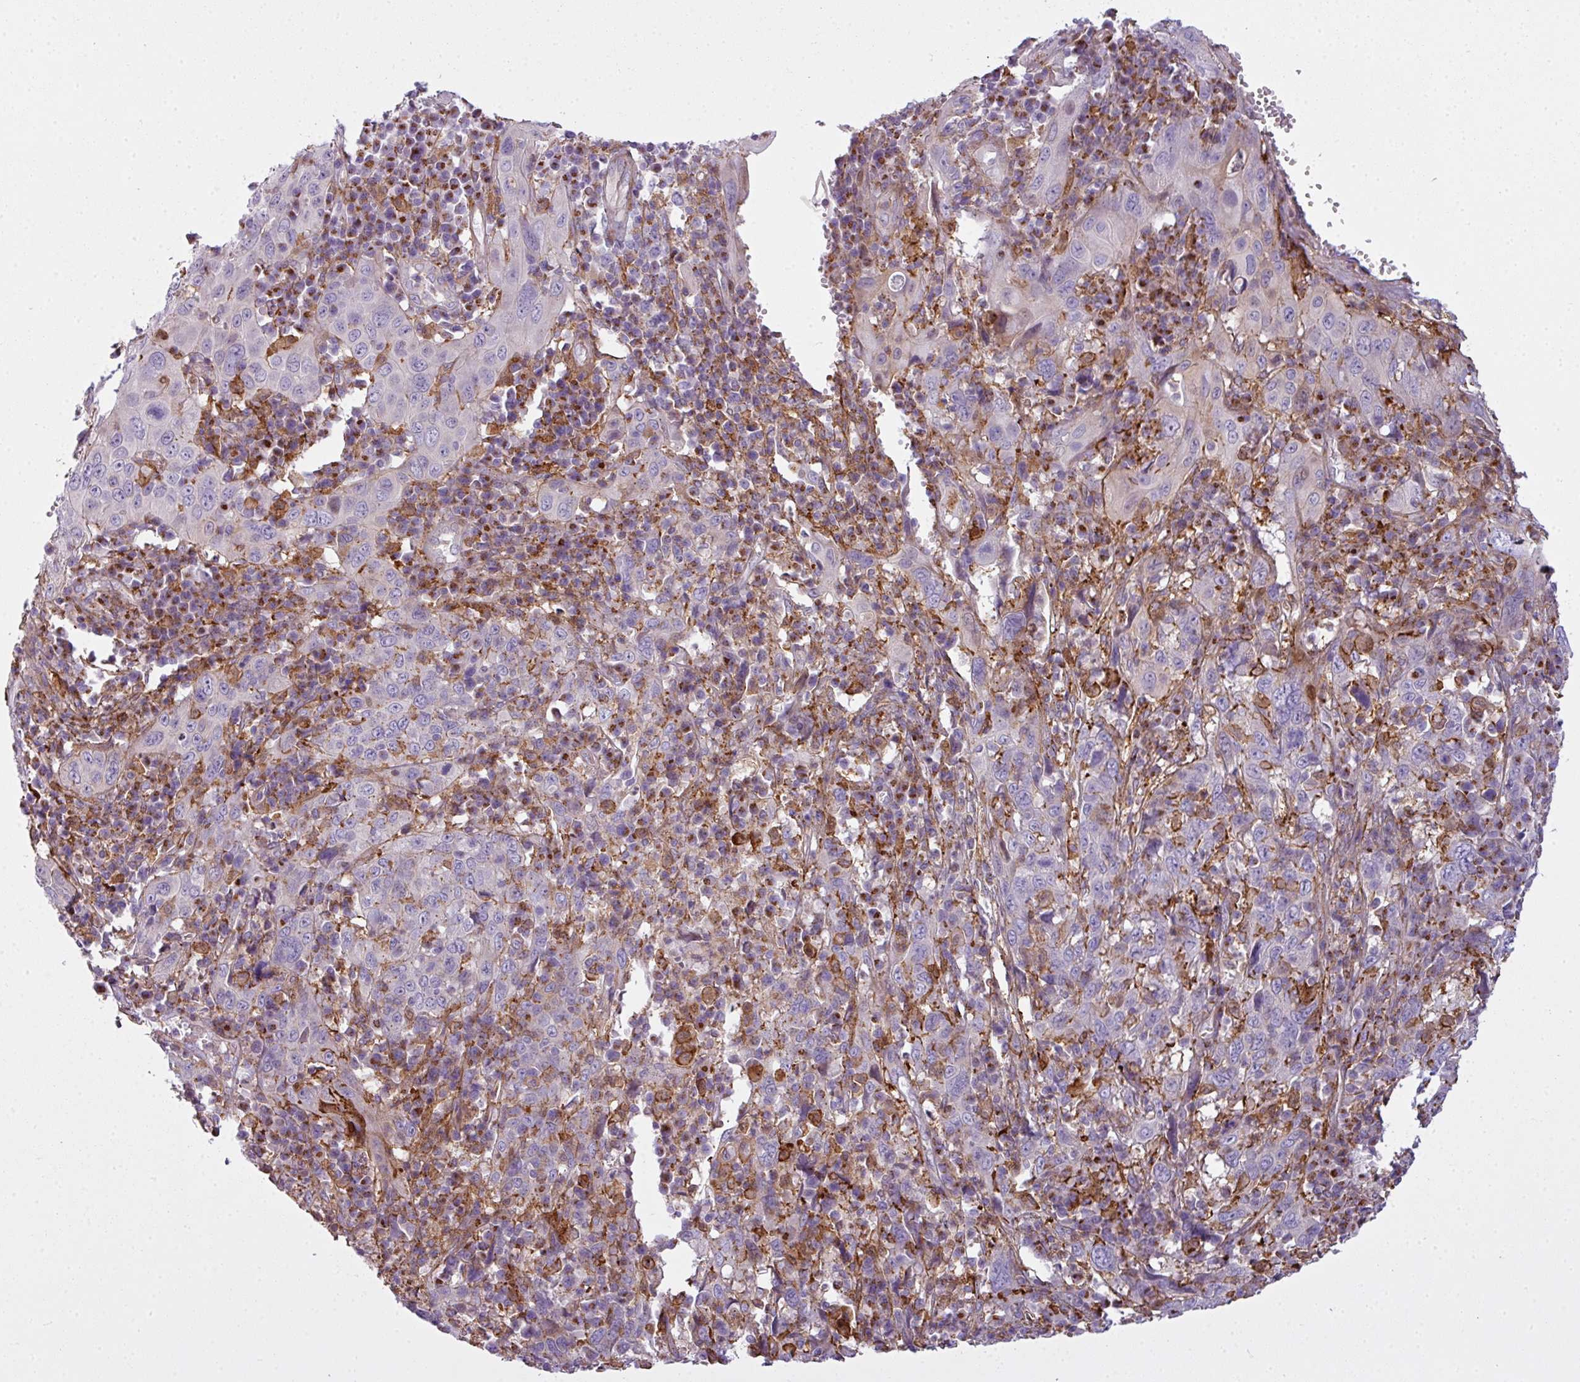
{"staining": {"intensity": "negative", "quantity": "none", "location": "none"}, "tissue": "cervical cancer", "cell_type": "Tumor cells", "image_type": "cancer", "snomed": [{"axis": "morphology", "description": "Squamous cell carcinoma, NOS"}, {"axis": "topography", "description": "Cervix"}], "caption": "This is an IHC histopathology image of cervical cancer (squamous cell carcinoma). There is no positivity in tumor cells.", "gene": "COL8A1", "patient": {"sex": "female", "age": 46}}